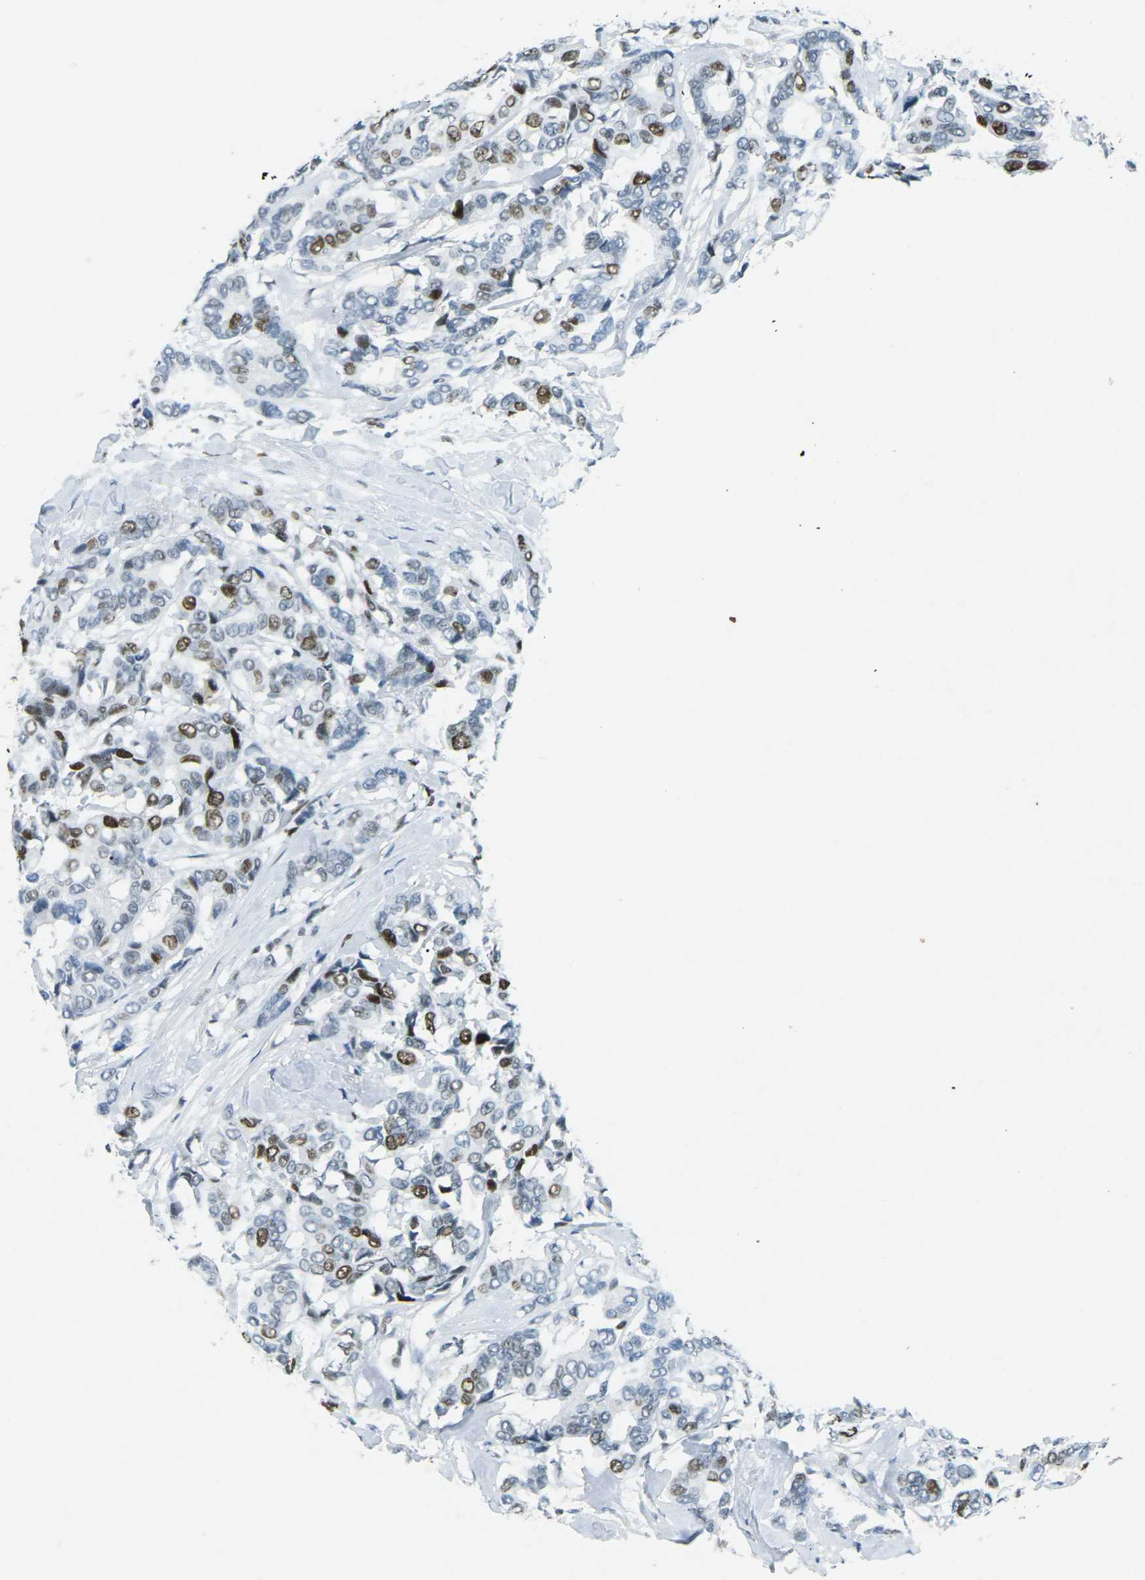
{"staining": {"intensity": "moderate", "quantity": ">75%", "location": "nuclear"}, "tissue": "breast cancer", "cell_type": "Tumor cells", "image_type": "cancer", "snomed": [{"axis": "morphology", "description": "Duct carcinoma"}, {"axis": "topography", "description": "Breast"}], "caption": "A photomicrograph of human intraductal carcinoma (breast) stained for a protein shows moderate nuclear brown staining in tumor cells. (DAB IHC with brightfield microscopy, high magnification).", "gene": "RB1", "patient": {"sex": "female", "age": 87}}